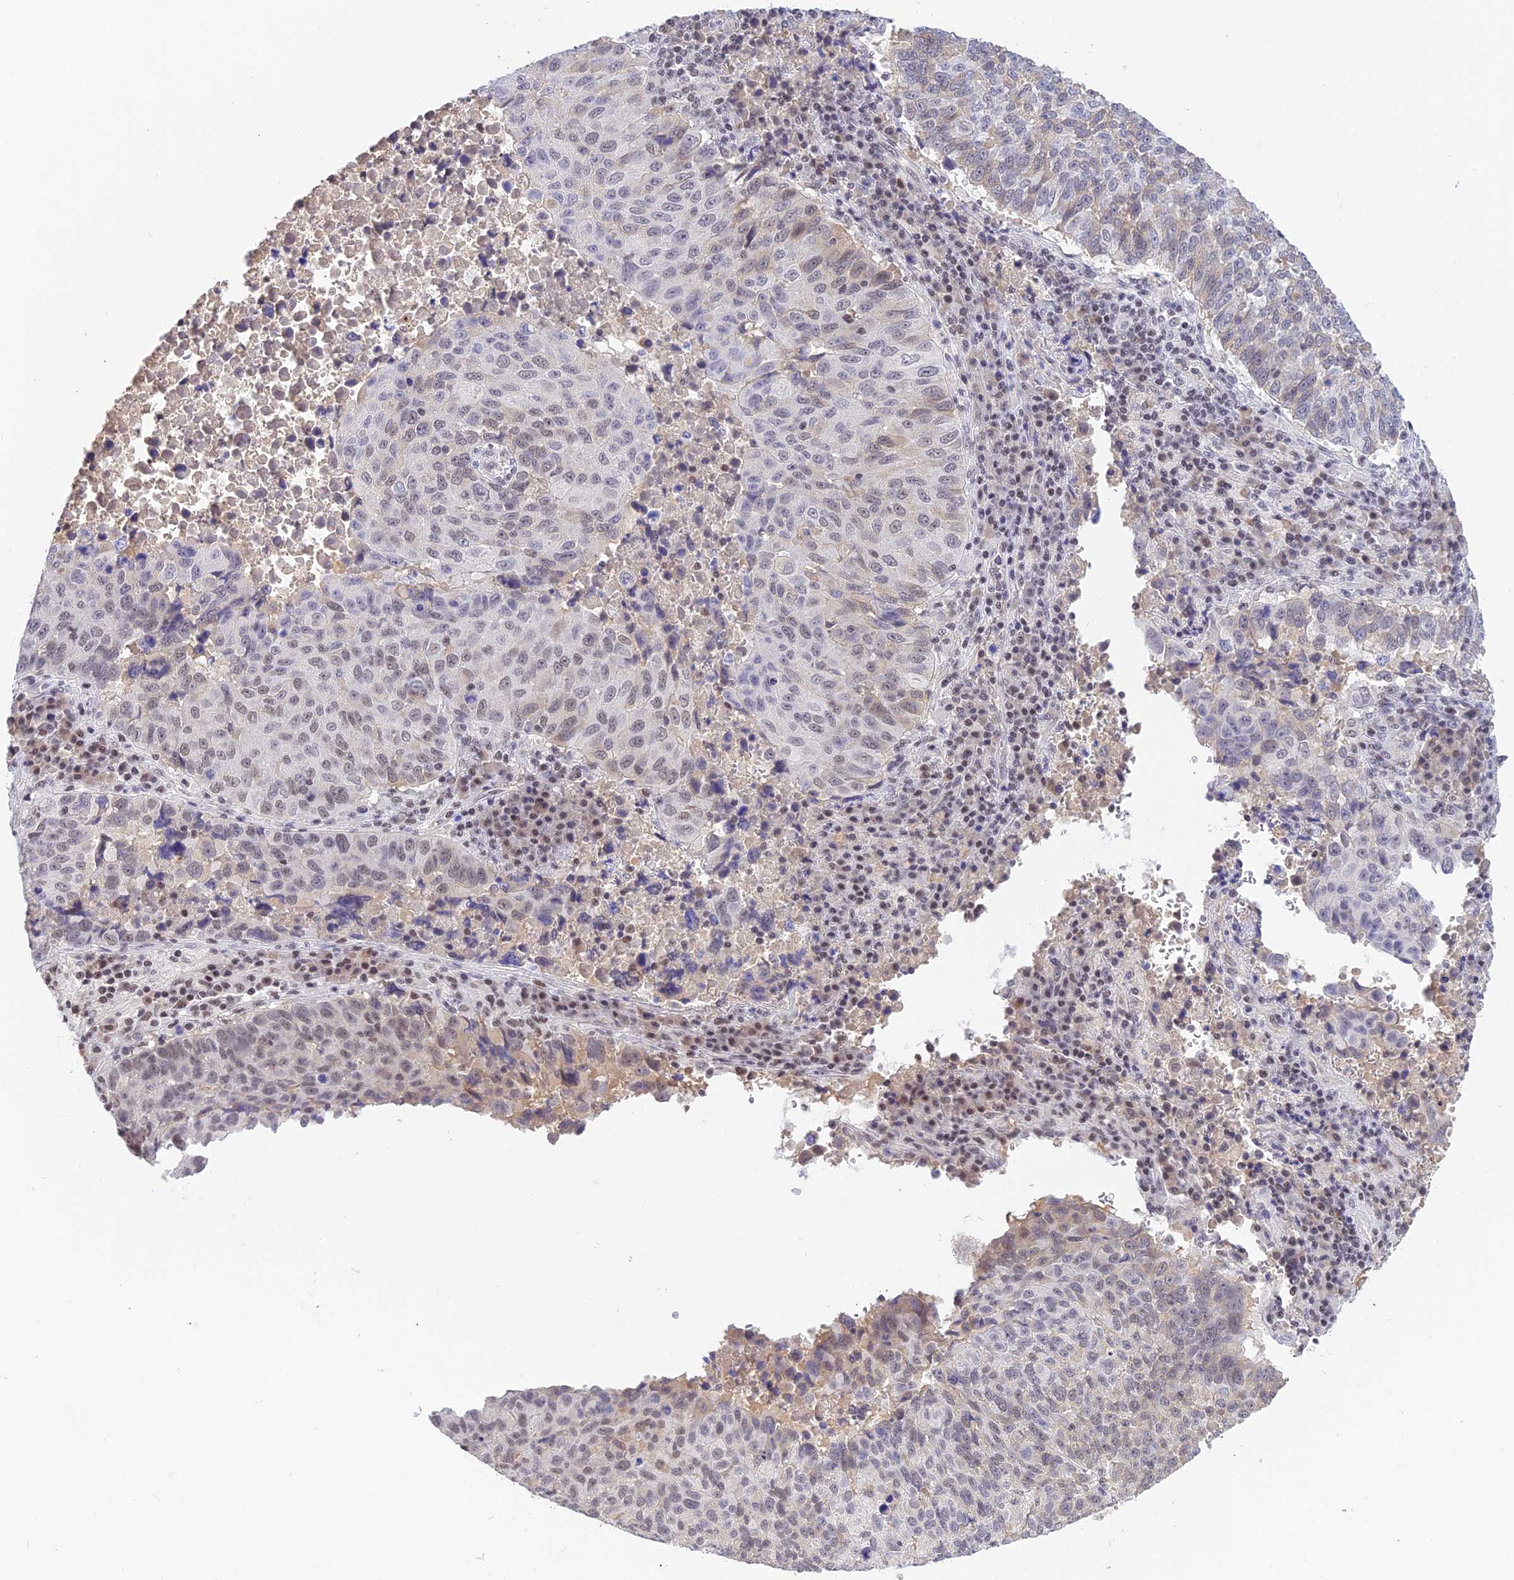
{"staining": {"intensity": "weak", "quantity": "<25%", "location": "nuclear"}, "tissue": "lung cancer", "cell_type": "Tumor cells", "image_type": "cancer", "snomed": [{"axis": "morphology", "description": "Squamous cell carcinoma, NOS"}, {"axis": "topography", "description": "Lung"}], "caption": "Tumor cells show no significant expression in lung cancer.", "gene": "THAP11", "patient": {"sex": "male", "age": 73}}